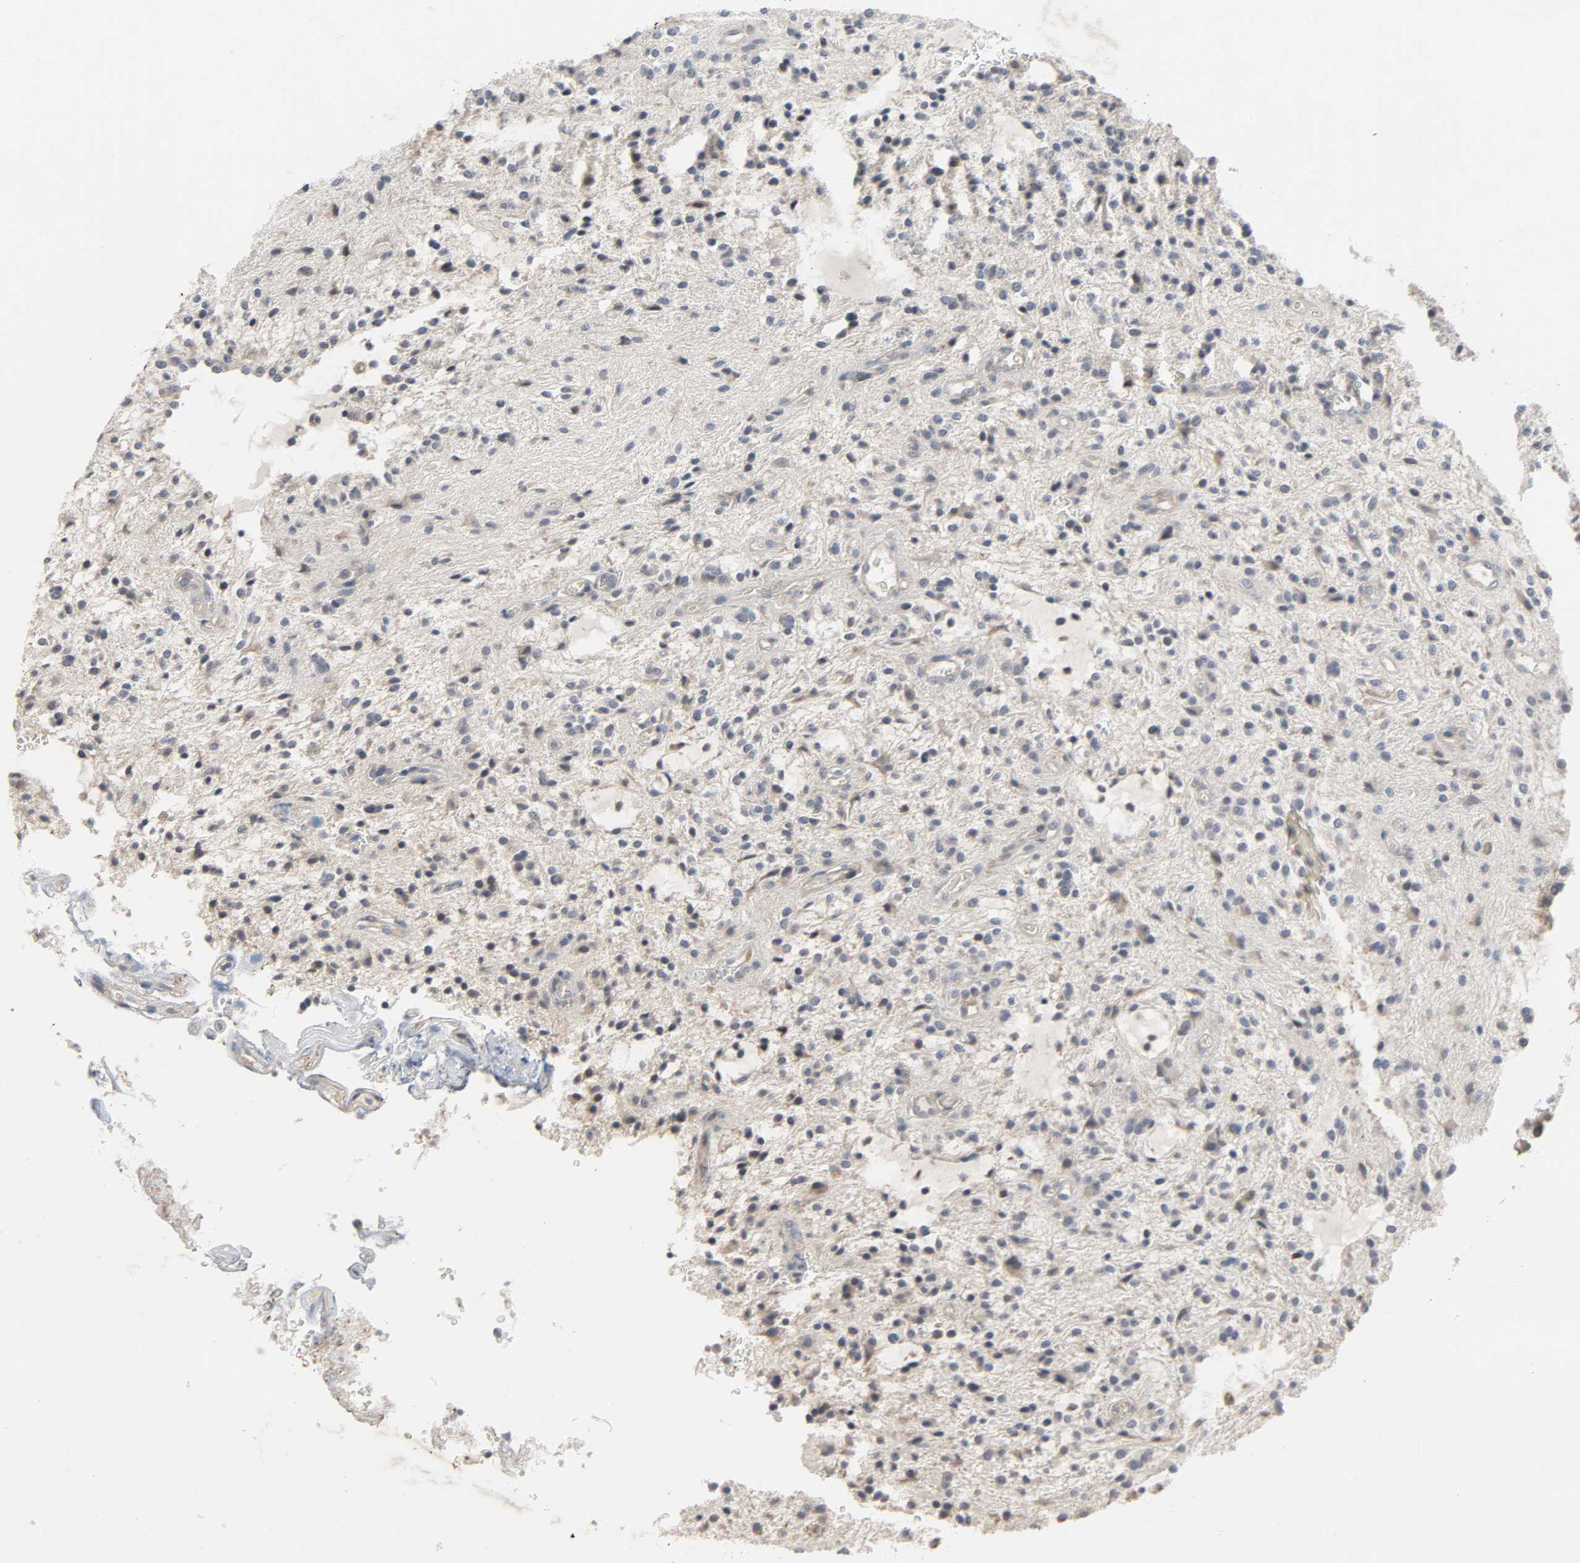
{"staining": {"intensity": "weak", "quantity": ">75%", "location": "cytoplasmic/membranous"}, "tissue": "glioma", "cell_type": "Tumor cells", "image_type": "cancer", "snomed": [{"axis": "morphology", "description": "Glioma, malignant, NOS"}, {"axis": "topography", "description": "Cerebellum"}], "caption": "Glioma was stained to show a protein in brown. There is low levels of weak cytoplasmic/membranous positivity in about >75% of tumor cells. Immunohistochemistry (ihc) stains the protein of interest in brown and the nuclei are stained blue.", "gene": "CD4", "patient": {"sex": "female", "age": 10}}